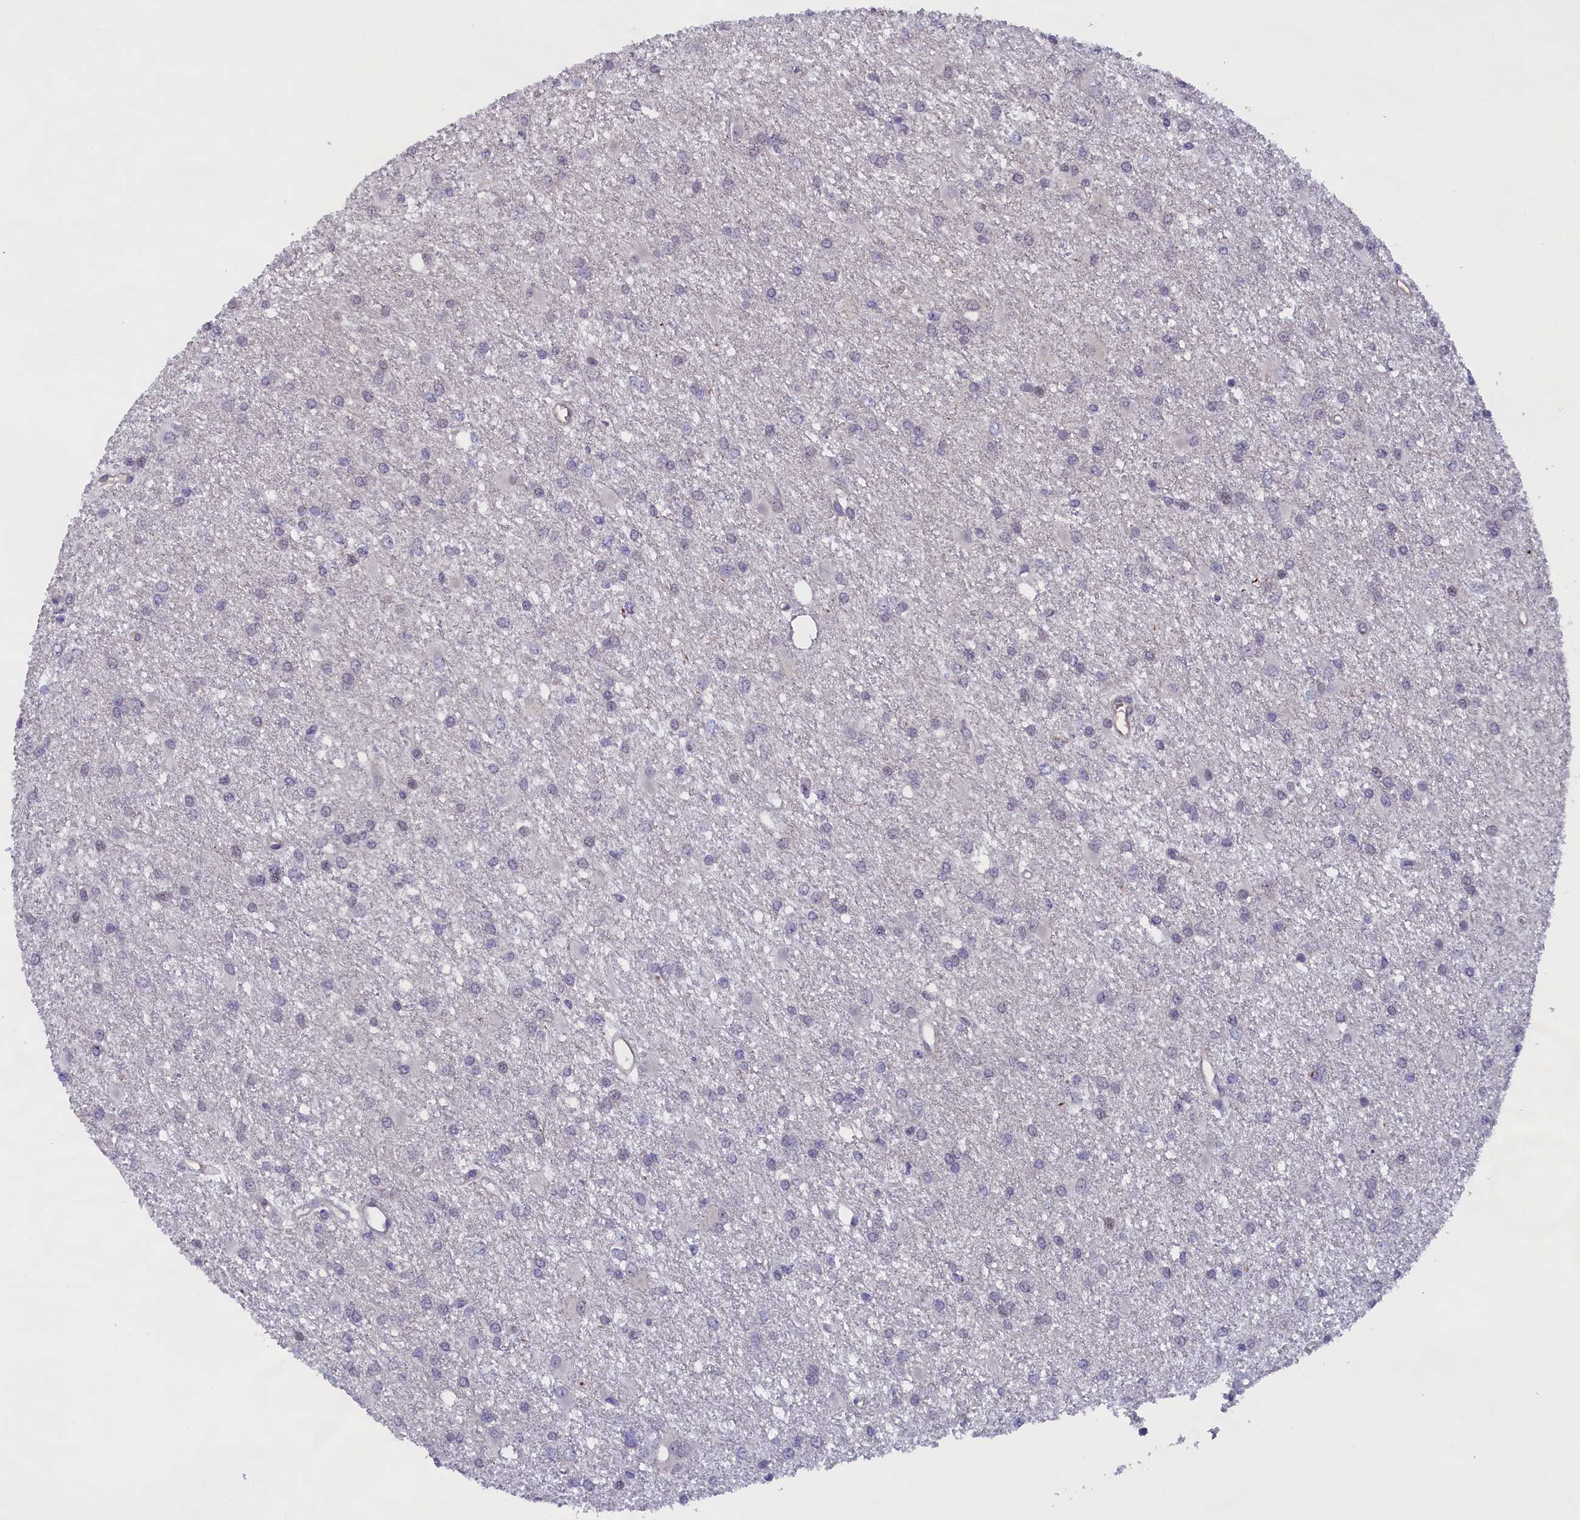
{"staining": {"intensity": "negative", "quantity": "none", "location": "none"}, "tissue": "glioma", "cell_type": "Tumor cells", "image_type": "cancer", "snomed": [{"axis": "morphology", "description": "Glioma, malignant, High grade"}, {"axis": "topography", "description": "Brain"}], "caption": "Tumor cells show no significant positivity in malignant high-grade glioma.", "gene": "IGFALS", "patient": {"sex": "female", "age": 50}}